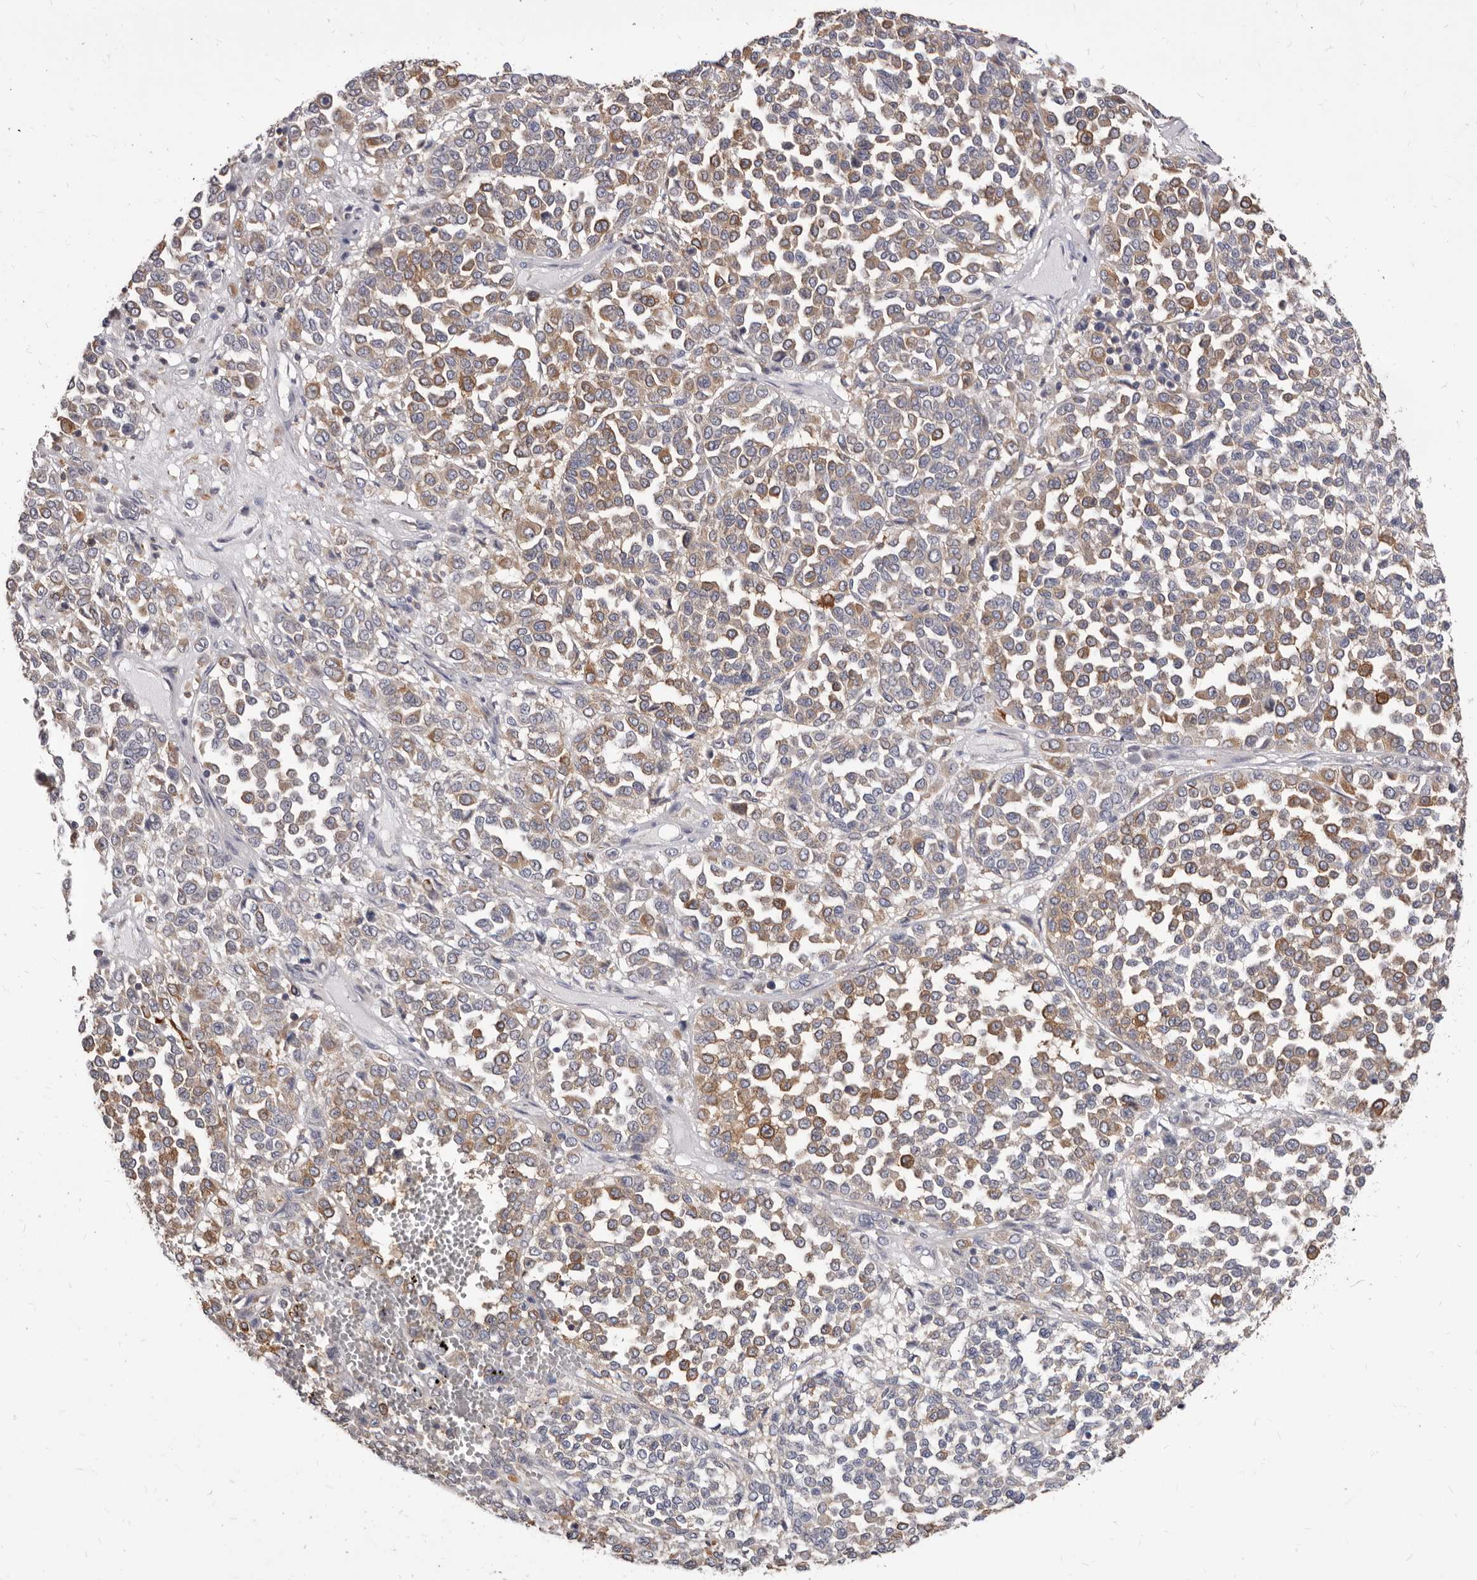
{"staining": {"intensity": "moderate", "quantity": "25%-75%", "location": "cytoplasmic/membranous"}, "tissue": "melanoma", "cell_type": "Tumor cells", "image_type": "cancer", "snomed": [{"axis": "morphology", "description": "Malignant melanoma, Metastatic site"}, {"axis": "topography", "description": "Pancreas"}], "caption": "DAB immunohistochemical staining of malignant melanoma (metastatic site) demonstrates moderate cytoplasmic/membranous protein positivity in approximately 25%-75% of tumor cells.", "gene": "NIBAN1", "patient": {"sex": "female", "age": 30}}